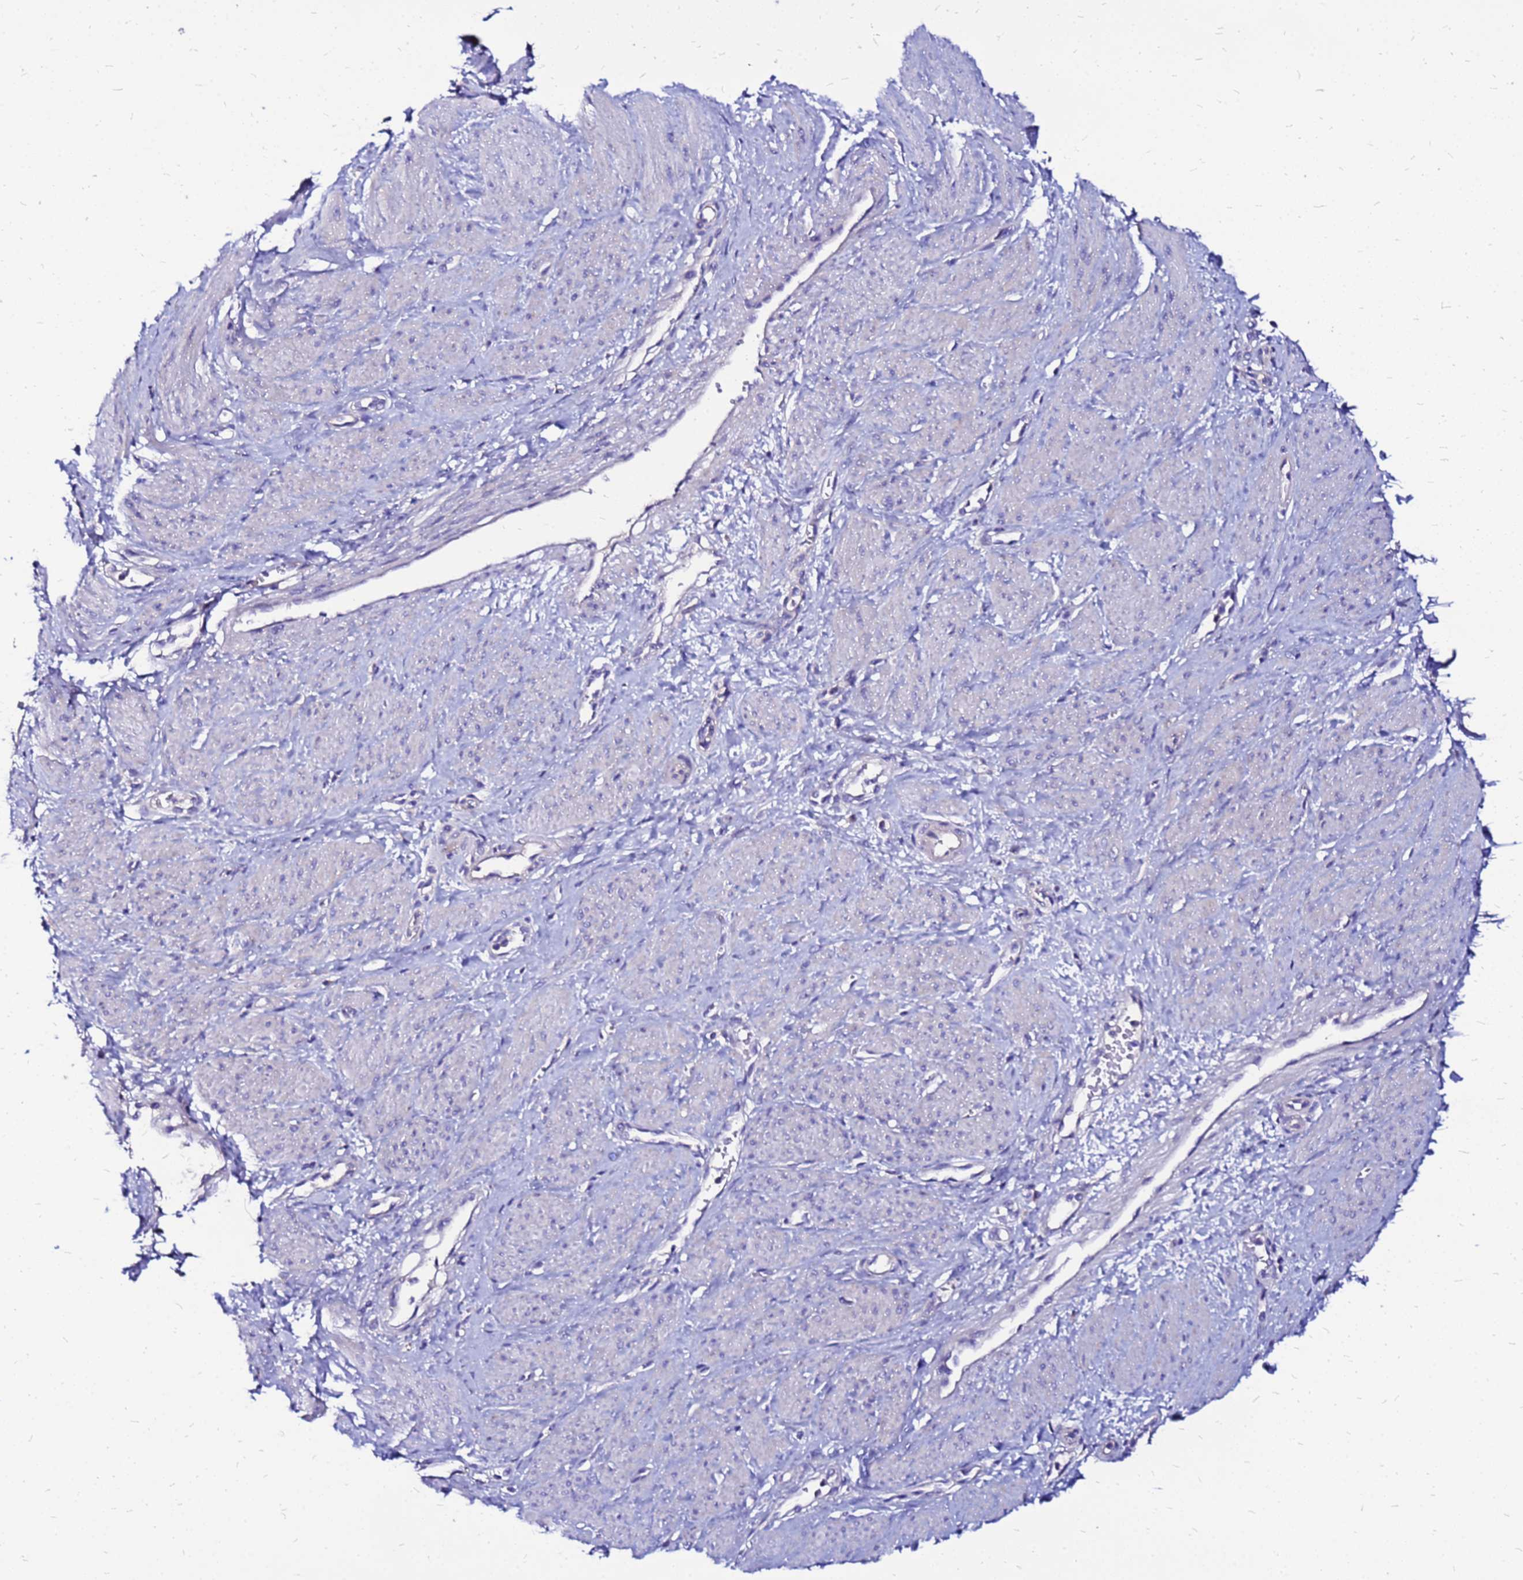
{"staining": {"intensity": "negative", "quantity": "none", "location": "none"}, "tissue": "smooth muscle", "cell_type": "Smooth muscle cells", "image_type": "normal", "snomed": [{"axis": "morphology", "description": "Normal tissue, NOS"}, {"axis": "topography", "description": "Smooth muscle"}, {"axis": "topography", "description": "Uterus"}], "caption": "Immunohistochemistry micrograph of unremarkable human smooth muscle stained for a protein (brown), which displays no expression in smooth muscle cells.", "gene": "ARHGEF35", "patient": {"sex": "female", "age": 39}}